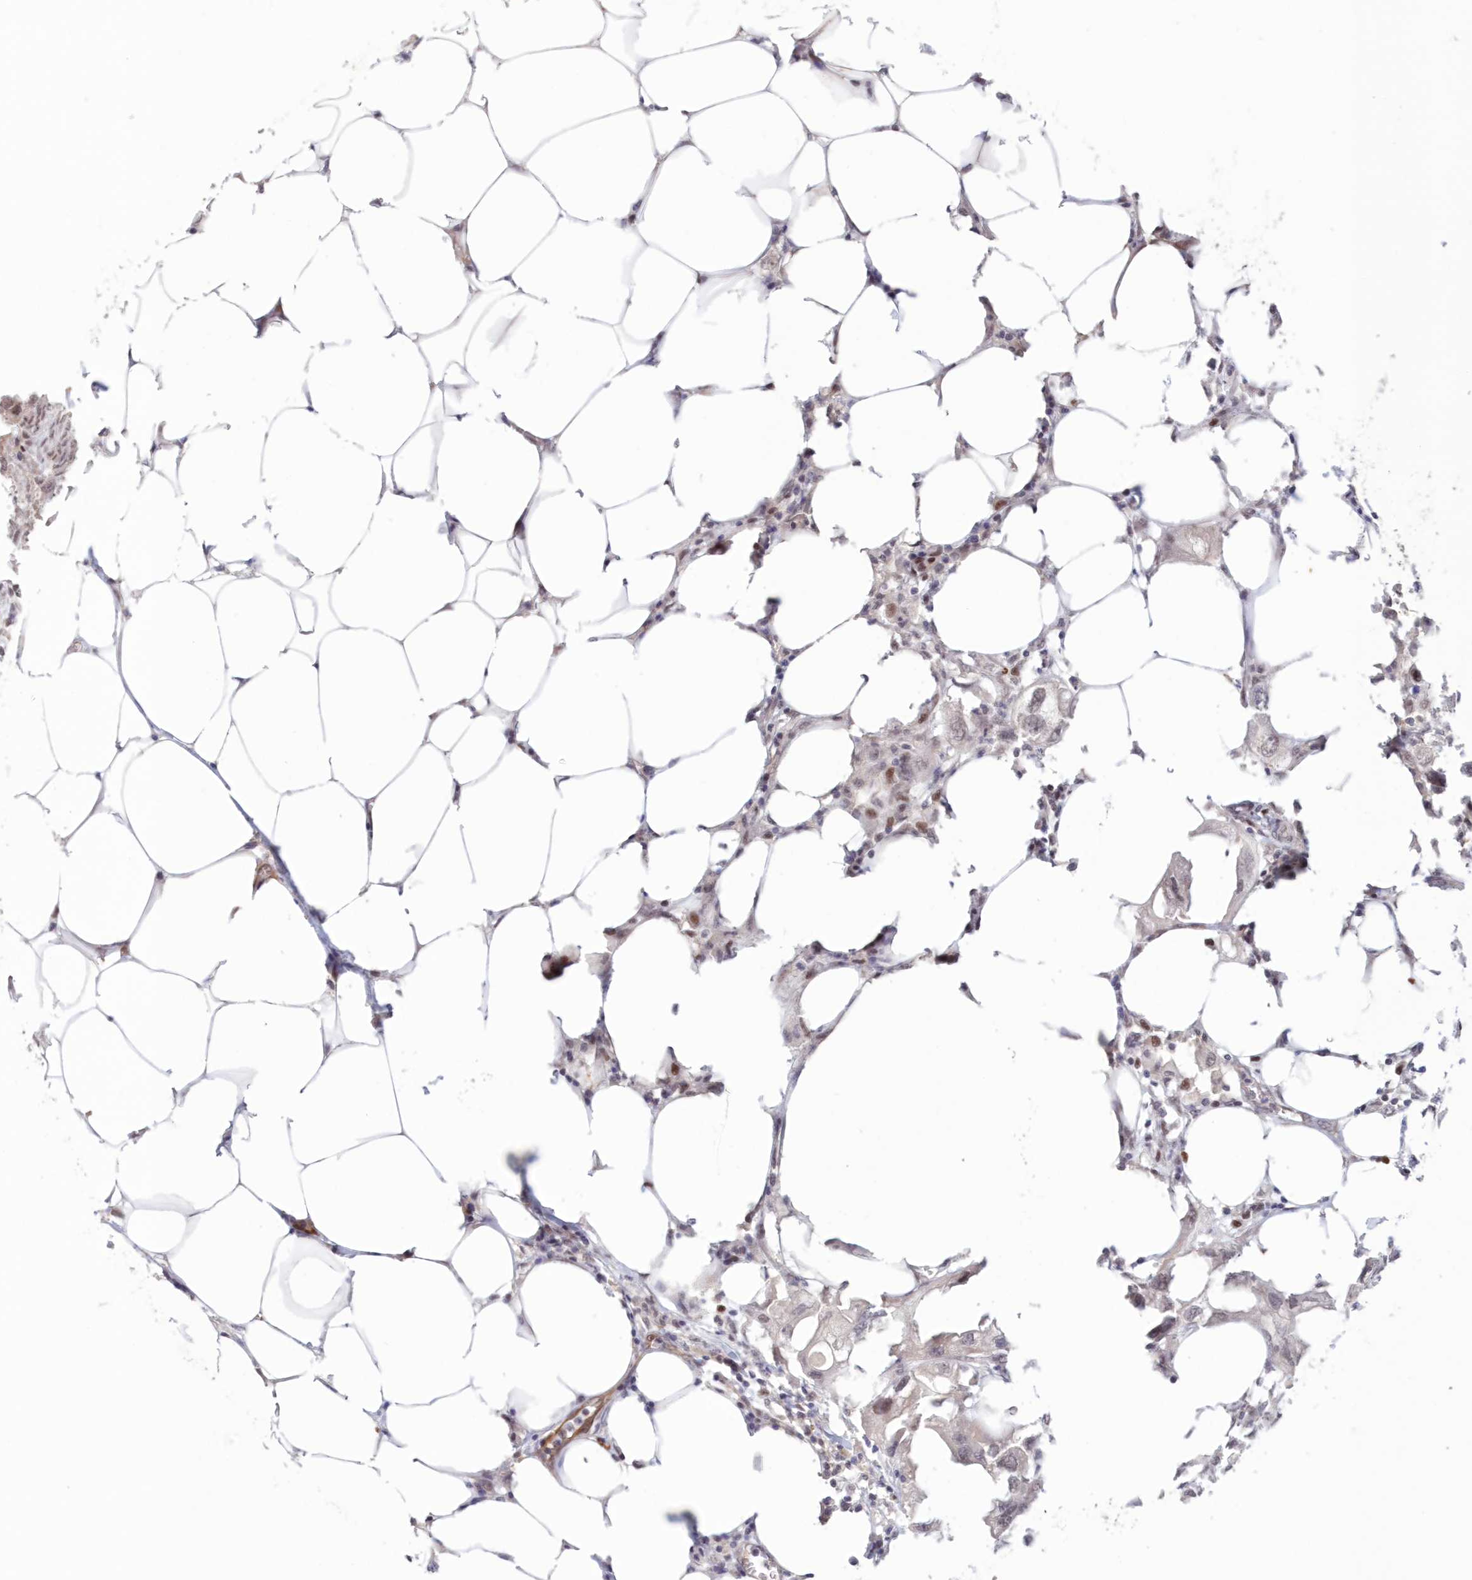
{"staining": {"intensity": "weak", "quantity": "<25%", "location": "nuclear"}, "tissue": "endometrial cancer", "cell_type": "Tumor cells", "image_type": "cancer", "snomed": [{"axis": "morphology", "description": "Adenocarcinoma, NOS"}, {"axis": "morphology", "description": "Adenocarcinoma, metastatic, NOS"}, {"axis": "topography", "description": "Adipose tissue"}, {"axis": "topography", "description": "Endometrium"}], "caption": "Immunohistochemistry (IHC) histopathology image of metastatic adenocarcinoma (endometrial) stained for a protein (brown), which exhibits no staining in tumor cells.", "gene": "NOA1", "patient": {"sex": "female", "age": 67}}